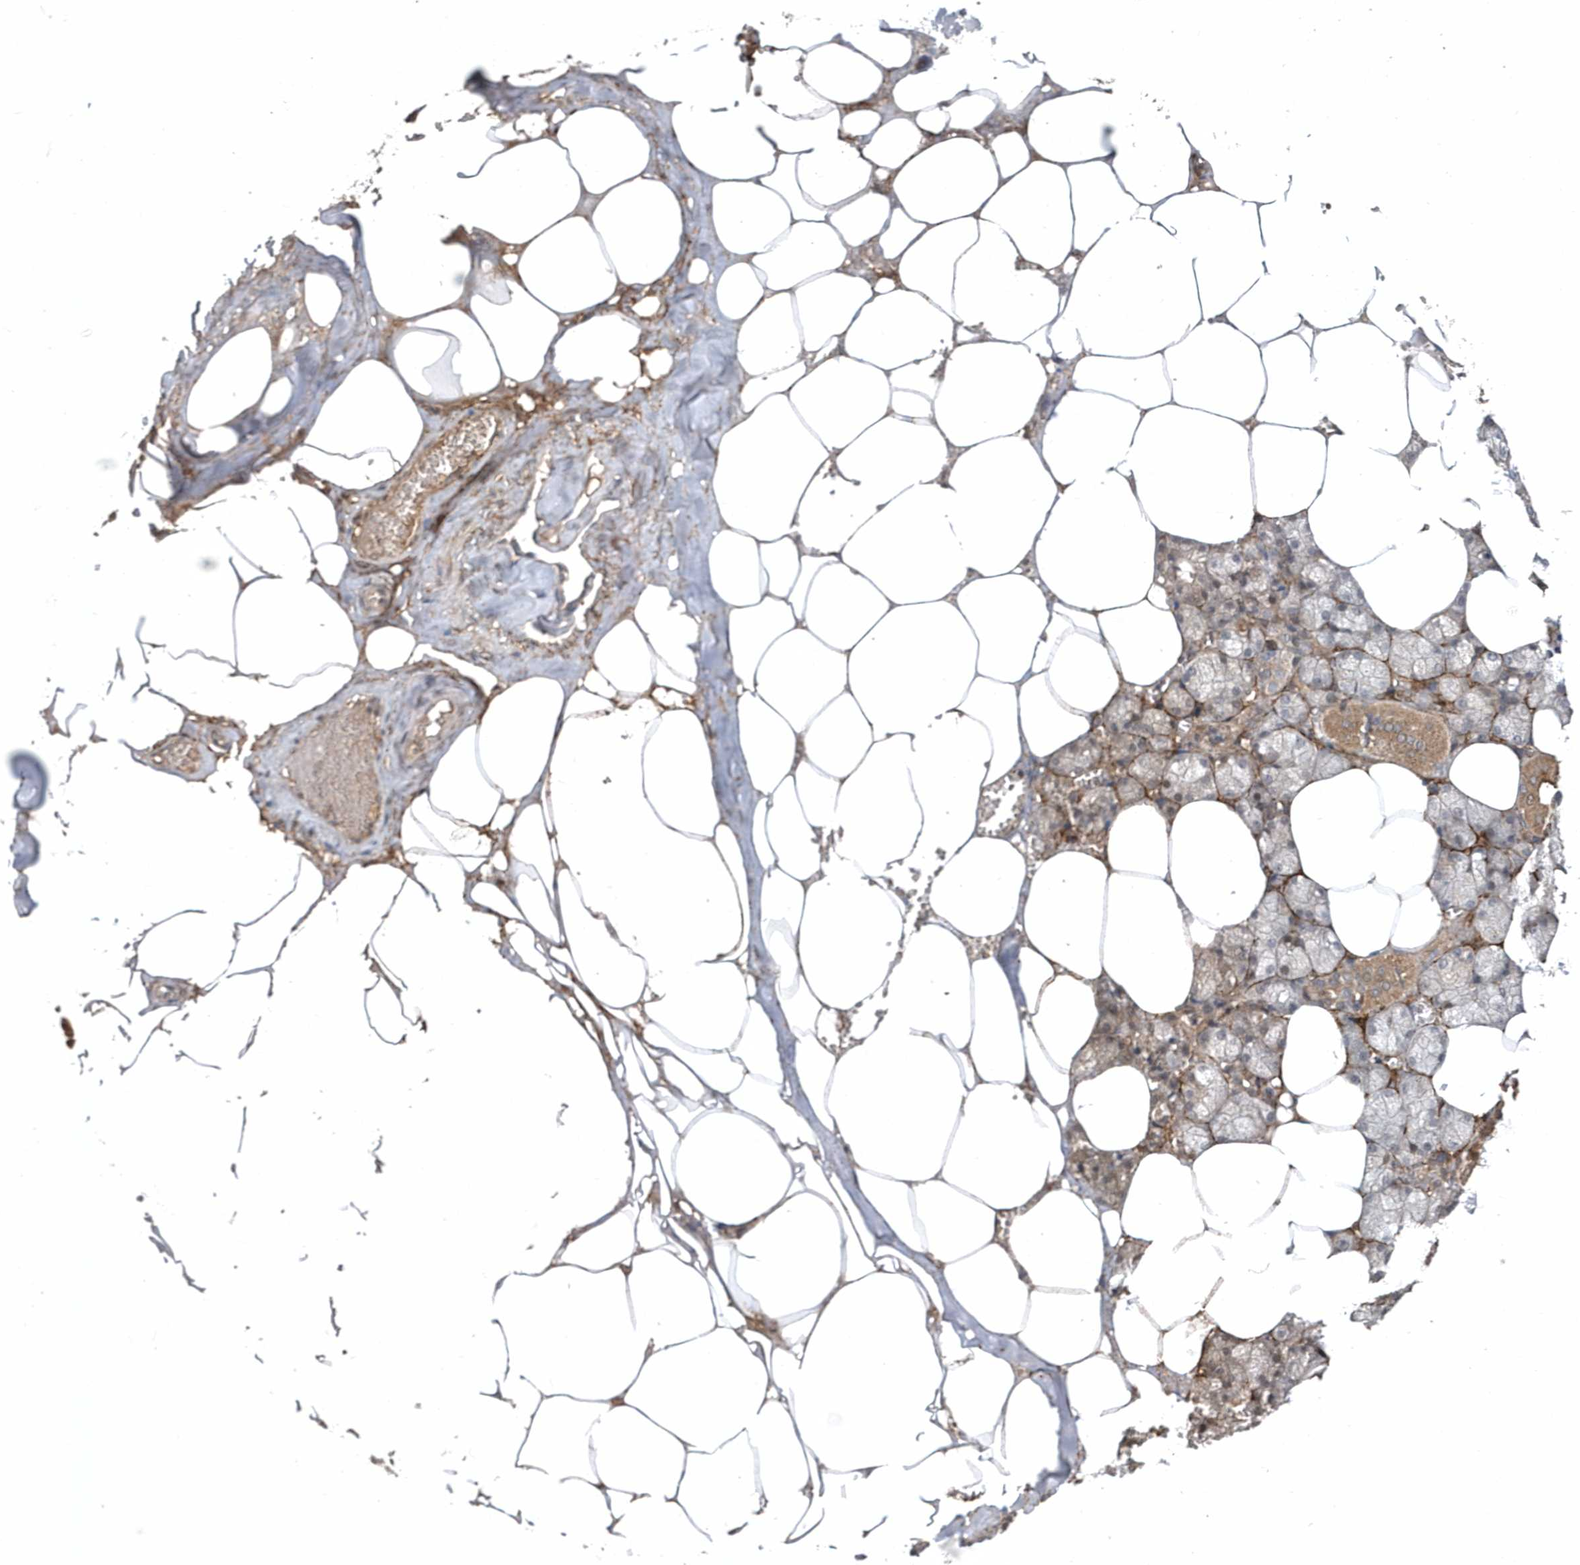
{"staining": {"intensity": "moderate", "quantity": "25%-75%", "location": "cytoplasmic/membranous"}, "tissue": "salivary gland", "cell_type": "Glandular cells", "image_type": "normal", "snomed": [{"axis": "morphology", "description": "Normal tissue, NOS"}, {"axis": "topography", "description": "Salivary gland"}], "caption": "This photomicrograph exhibits benign salivary gland stained with immunohistochemistry (IHC) to label a protein in brown. The cytoplasmic/membranous of glandular cells show moderate positivity for the protein. Nuclei are counter-stained blue.", "gene": "HMGCS1", "patient": {"sex": "male", "age": 62}}